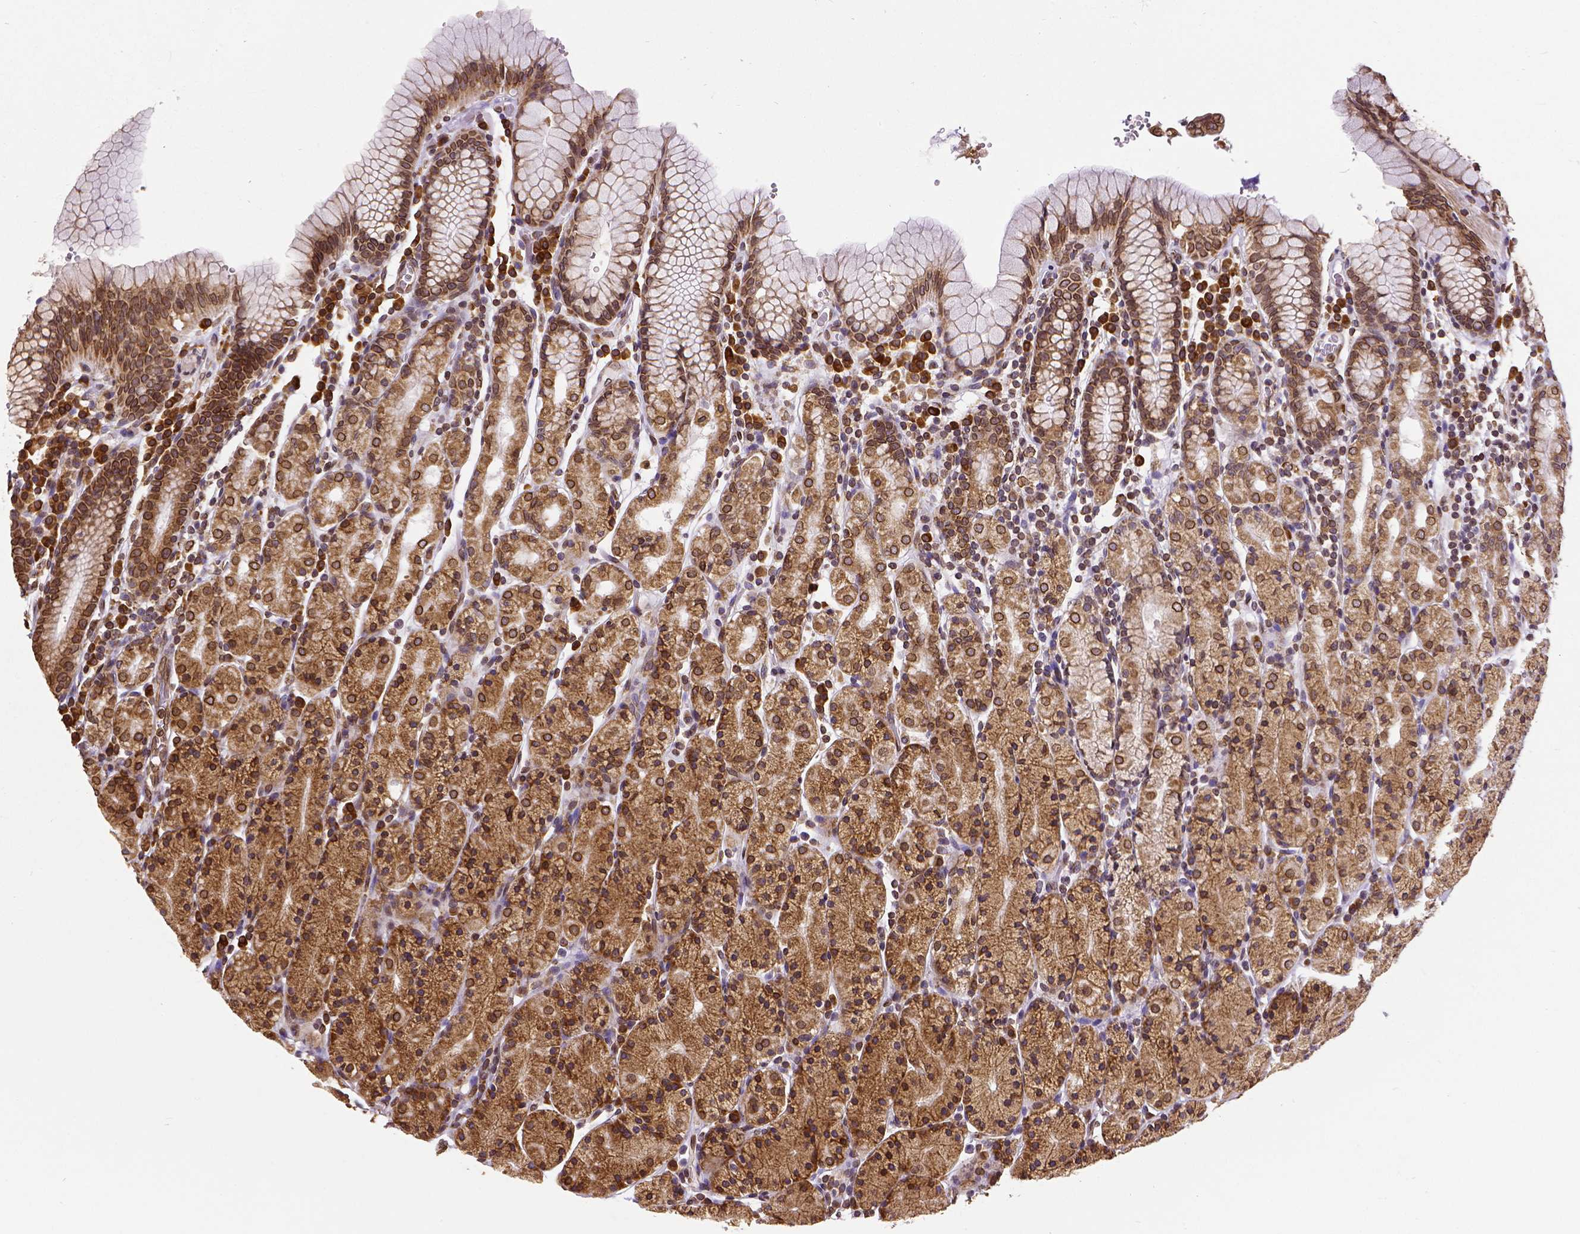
{"staining": {"intensity": "strong", "quantity": ">75%", "location": "cytoplasmic/membranous,nuclear"}, "tissue": "stomach", "cell_type": "Glandular cells", "image_type": "normal", "snomed": [{"axis": "morphology", "description": "Normal tissue, NOS"}, {"axis": "topography", "description": "Stomach, upper"}, {"axis": "topography", "description": "Stomach"}], "caption": "Immunohistochemistry image of benign human stomach stained for a protein (brown), which demonstrates high levels of strong cytoplasmic/membranous,nuclear positivity in approximately >75% of glandular cells.", "gene": "MTDH", "patient": {"sex": "male", "age": 62}}